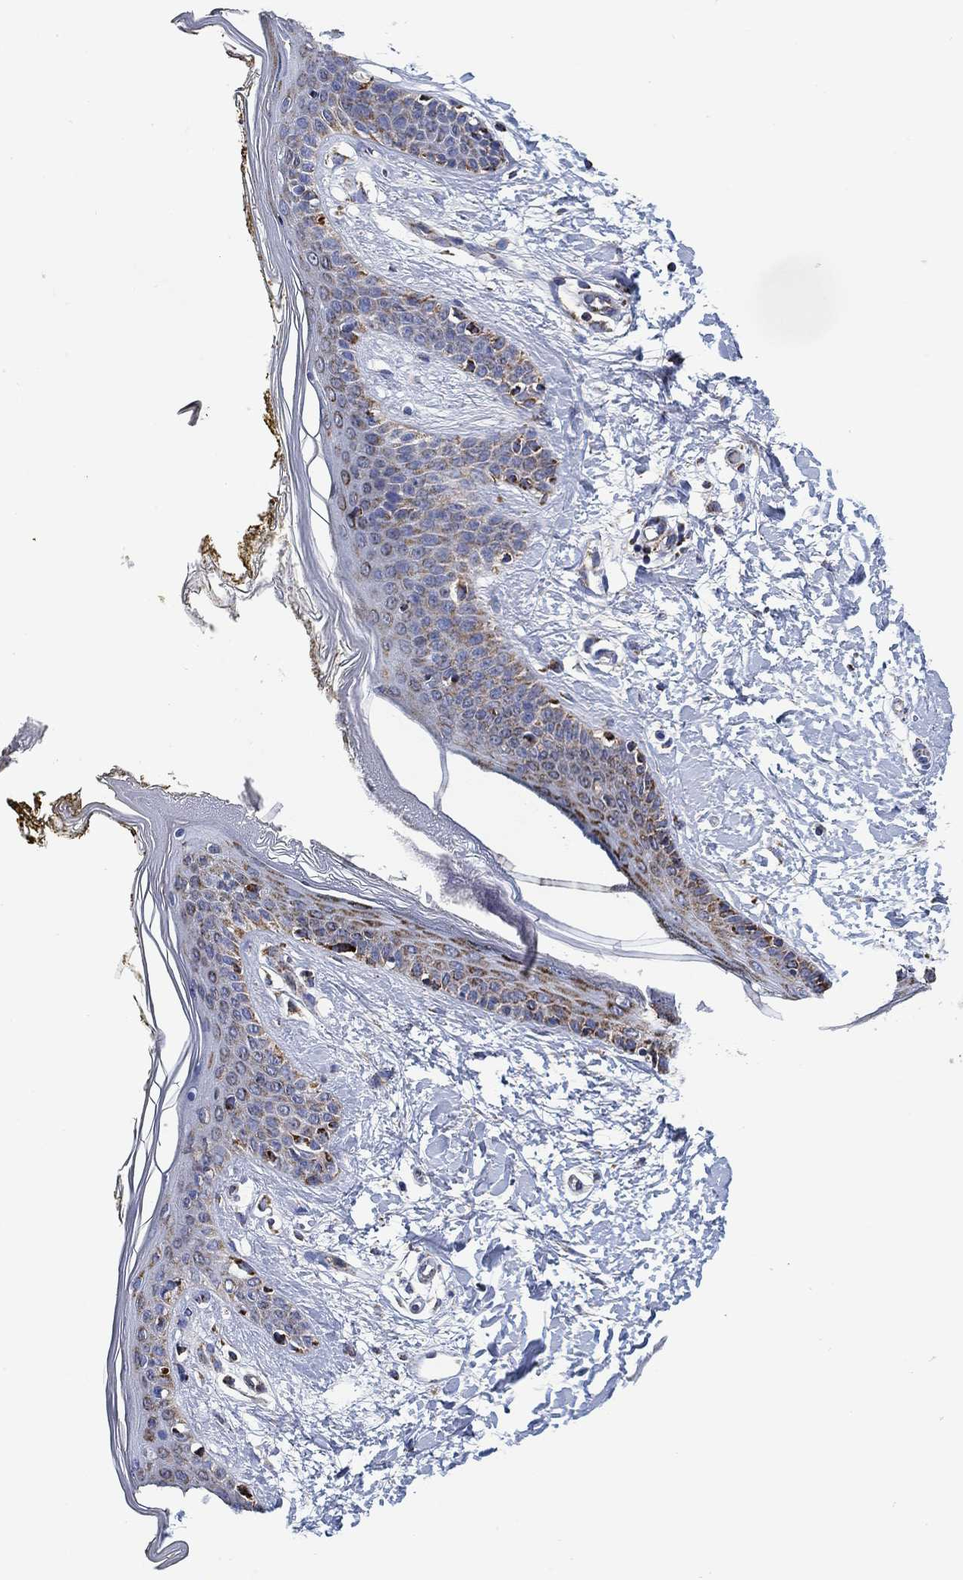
{"staining": {"intensity": "negative", "quantity": "none", "location": "none"}, "tissue": "skin", "cell_type": "Fibroblasts", "image_type": "normal", "snomed": [{"axis": "morphology", "description": "Normal tissue, NOS"}, {"axis": "topography", "description": "Skin"}], "caption": "IHC photomicrograph of normal skin: human skin stained with DAB demonstrates no significant protein staining in fibroblasts.", "gene": "NDUFS3", "patient": {"sex": "female", "age": 34}}